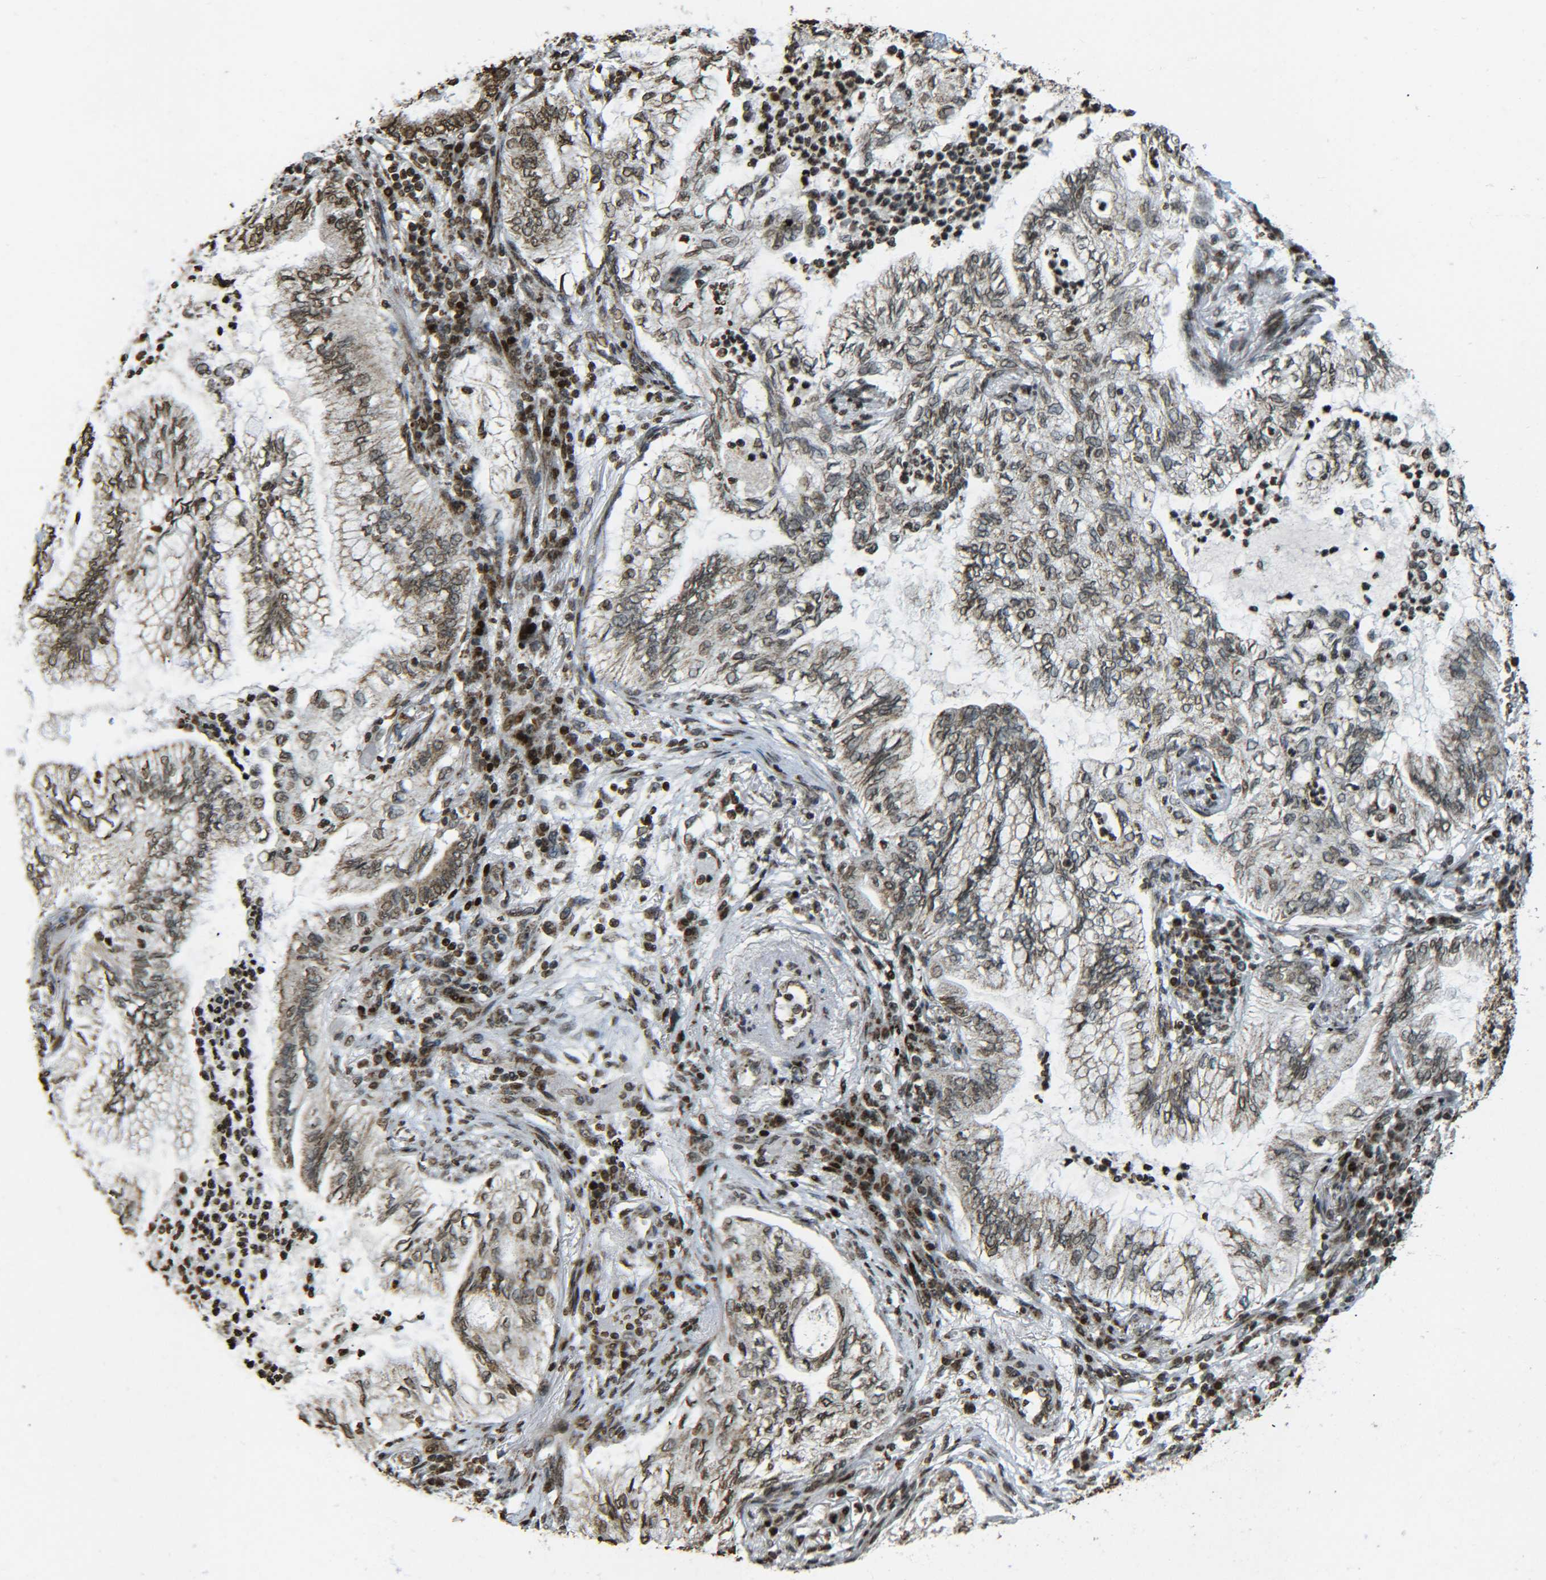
{"staining": {"intensity": "moderate", "quantity": "25%-75%", "location": "cytoplasmic/membranous,nuclear"}, "tissue": "lung cancer", "cell_type": "Tumor cells", "image_type": "cancer", "snomed": [{"axis": "morphology", "description": "Normal tissue, NOS"}, {"axis": "morphology", "description": "Adenocarcinoma, NOS"}, {"axis": "topography", "description": "Bronchus"}, {"axis": "topography", "description": "Lung"}], "caption": "Lung cancer stained with a brown dye reveals moderate cytoplasmic/membranous and nuclear positive staining in approximately 25%-75% of tumor cells.", "gene": "NEUROG2", "patient": {"sex": "female", "age": 70}}